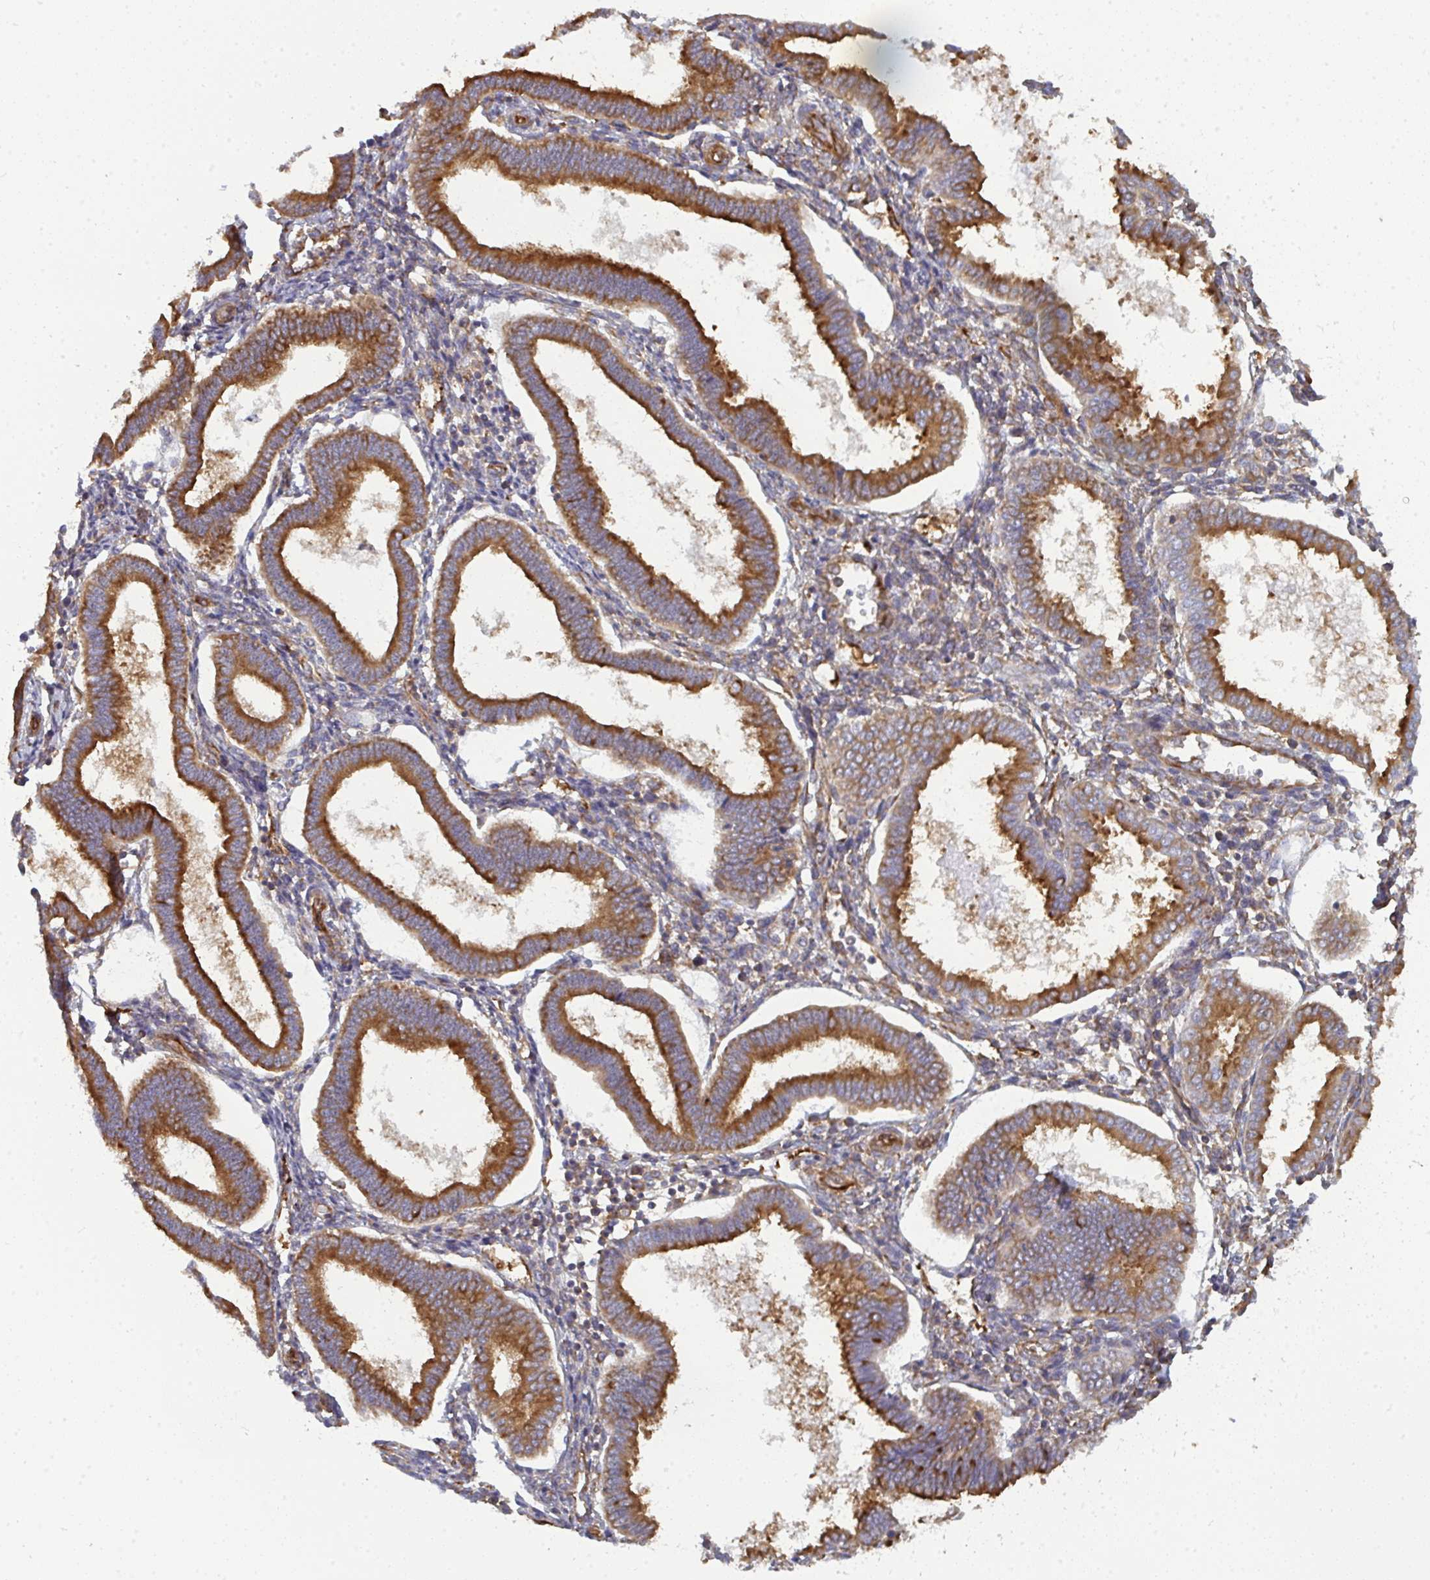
{"staining": {"intensity": "moderate", "quantity": "<25%", "location": "cytoplasmic/membranous"}, "tissue": "endometrium", "cell_type": "Cells in endometrial stroma", "image_type": "normal", "snomed": [{"axis": "morphology", "description": "Normal tissue, NOS"}, {"axis": "topography", "description": "Endometrium"}], "caption": "DAB immunohistochemical staining of normal endometrium displays moderate cytoplasmic/membranous protein positivity in about <25% of cells in endometrial stroma.", "gene": "DYNC1I2", "patient": {"sex": "female", "age": 24}}